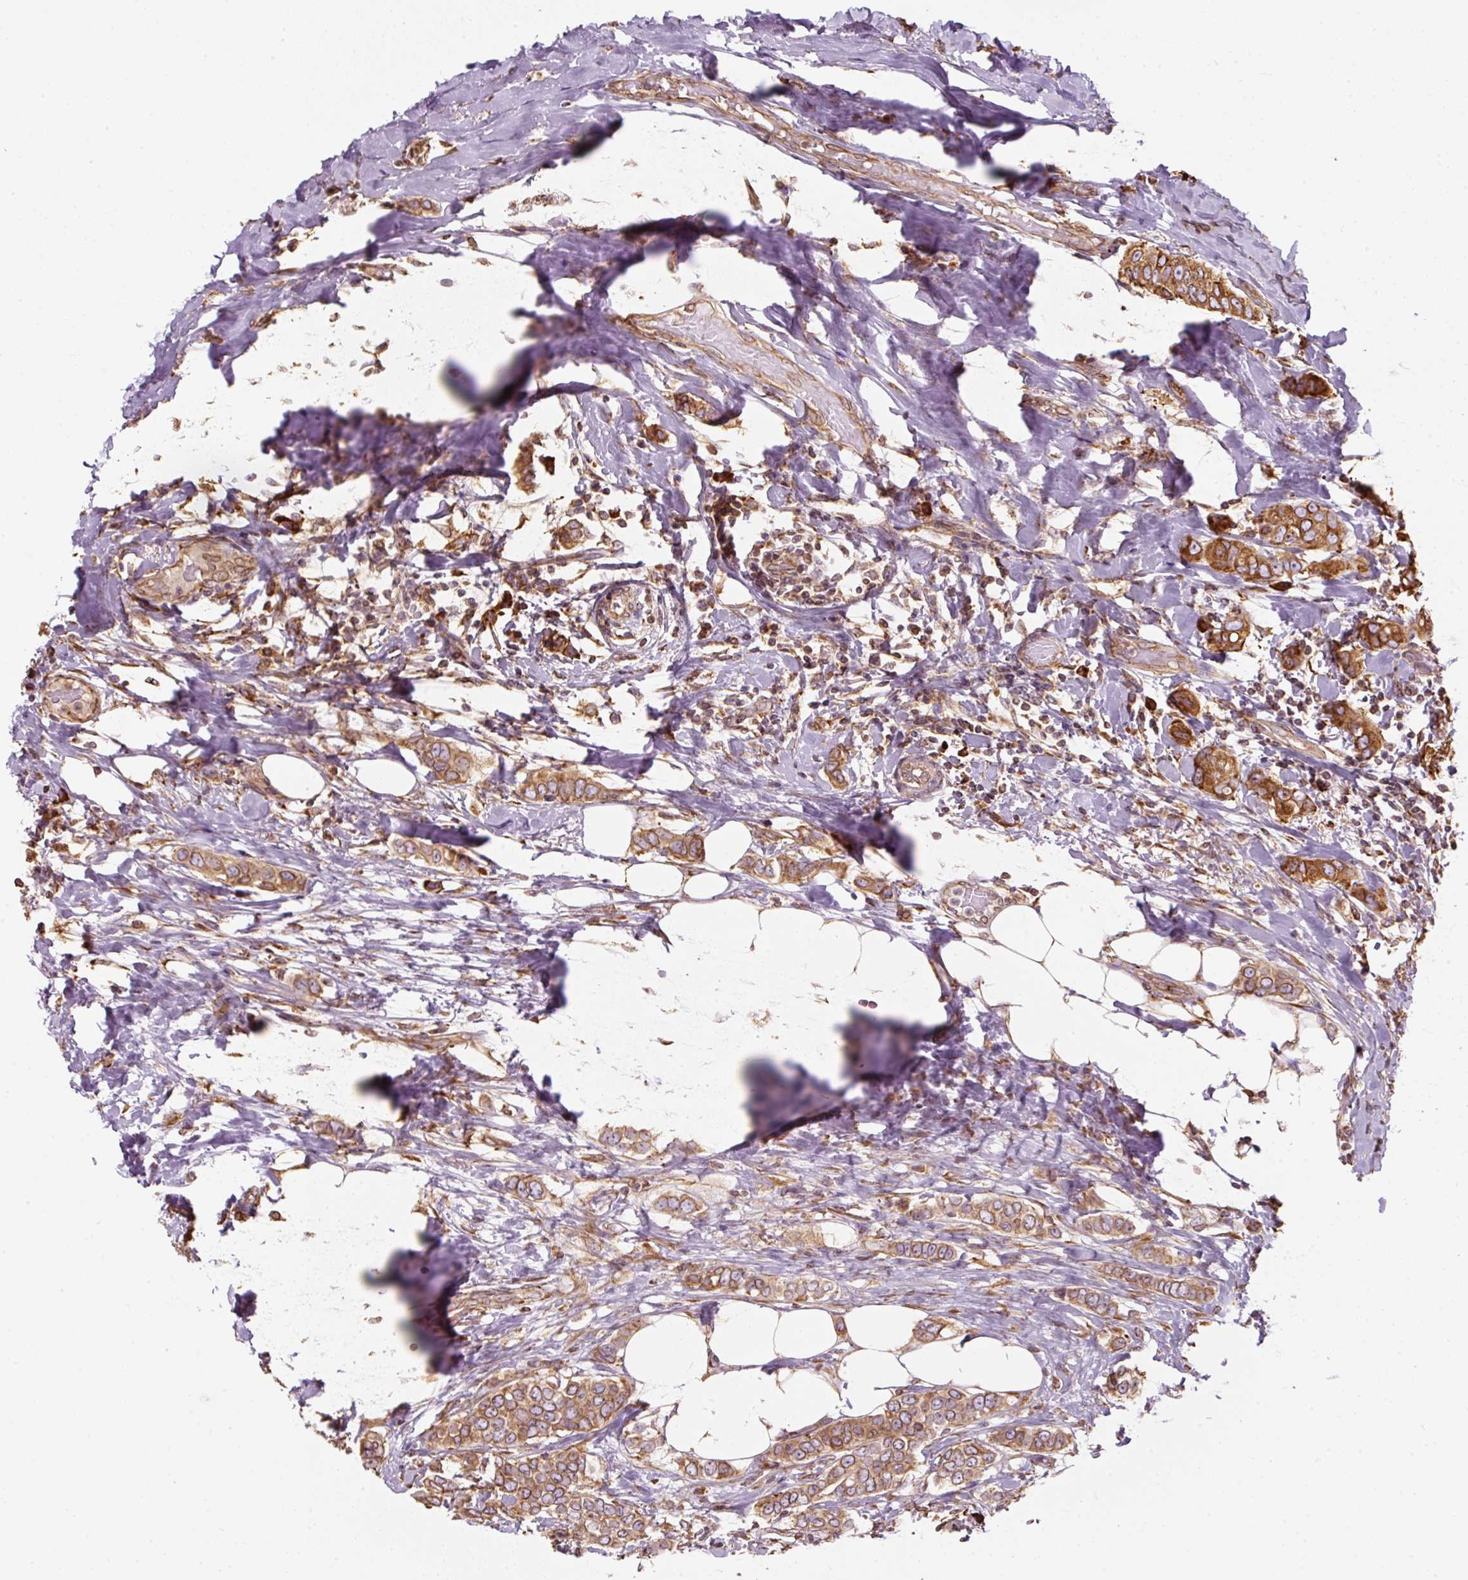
{"staining": {"intensity": "moderate", "quantity": ">75%", "location": "cytoplasmic/membranous"}, "tissue": "breast cancer", "cell_type": "Tumor cells", "image_type": "cancer", "snomed": [{"axis": "morphology", "description": "Lobular carcinoma"}, {"axis": "topography", "description": "Breast"}], "caption": "Moderate cytoplasmic/membranous protein expression is seen in about >75% of tumor cells in breast lobular carcinoma.", "gene": "PRKCSH", "patient": {"sex": "female", "age": 51}}